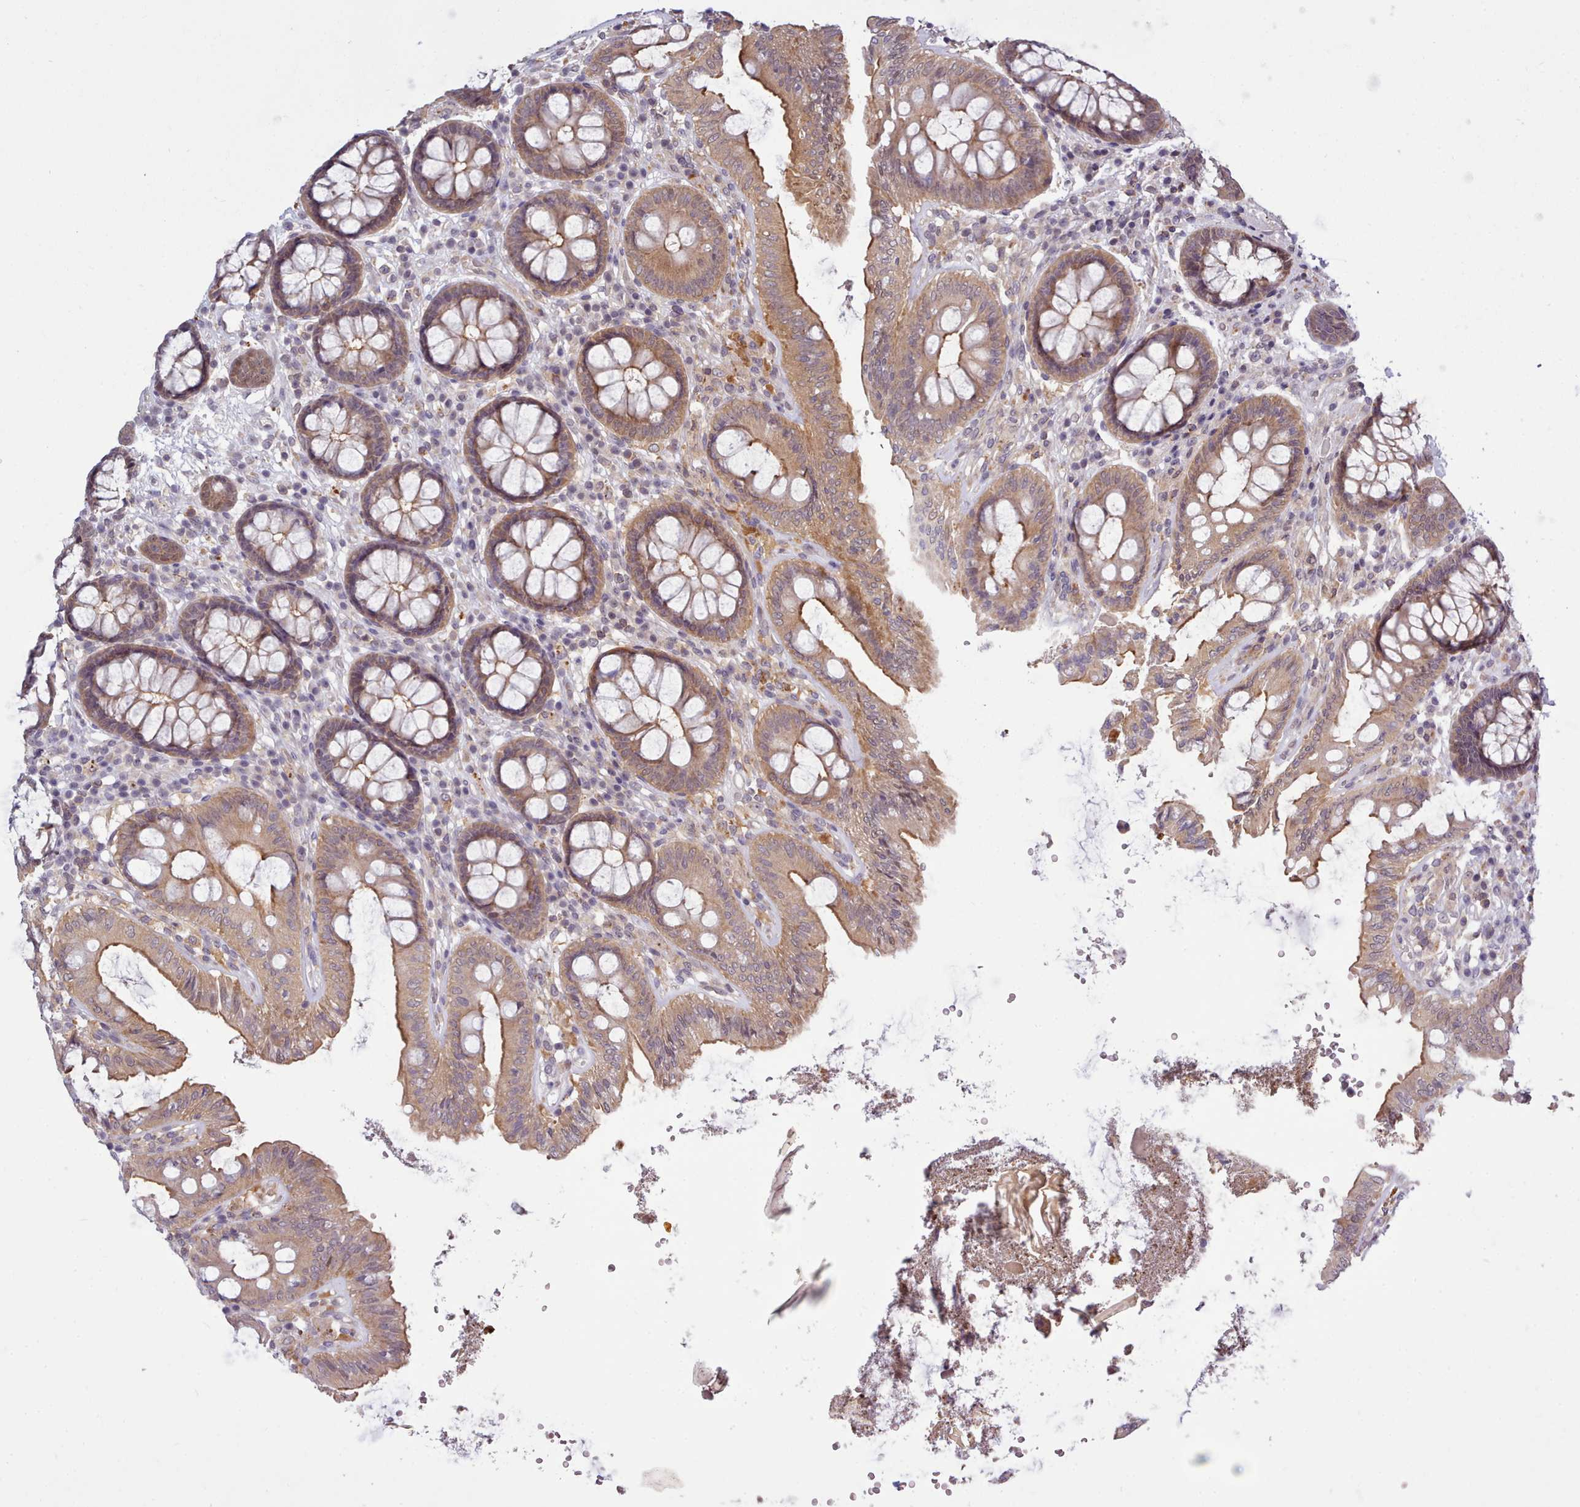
{"staining": {"intensity": "moderate", "quantity": ">75%", "location": "cytoplasmic/membranous"}, "tissue": "colon", "cell_type": "Glandular cells", "image_type": "normal", "snomed": [{"axis": "morphology", "description": "Normal tissue, NOS"}, {"axis": "topography", "description": "Colon"}], "caption": "Protein expression analysis of benign colon displays moderate cytoplasmic/membranous positivity in about >75% of glandular cells. (DAB (3,3'-diaminobenzidine) IHC, brown staining for protein, blue staining for nuclei).", "gene": "ARL17A", "patient": {"sex": "male", "age": 84}}